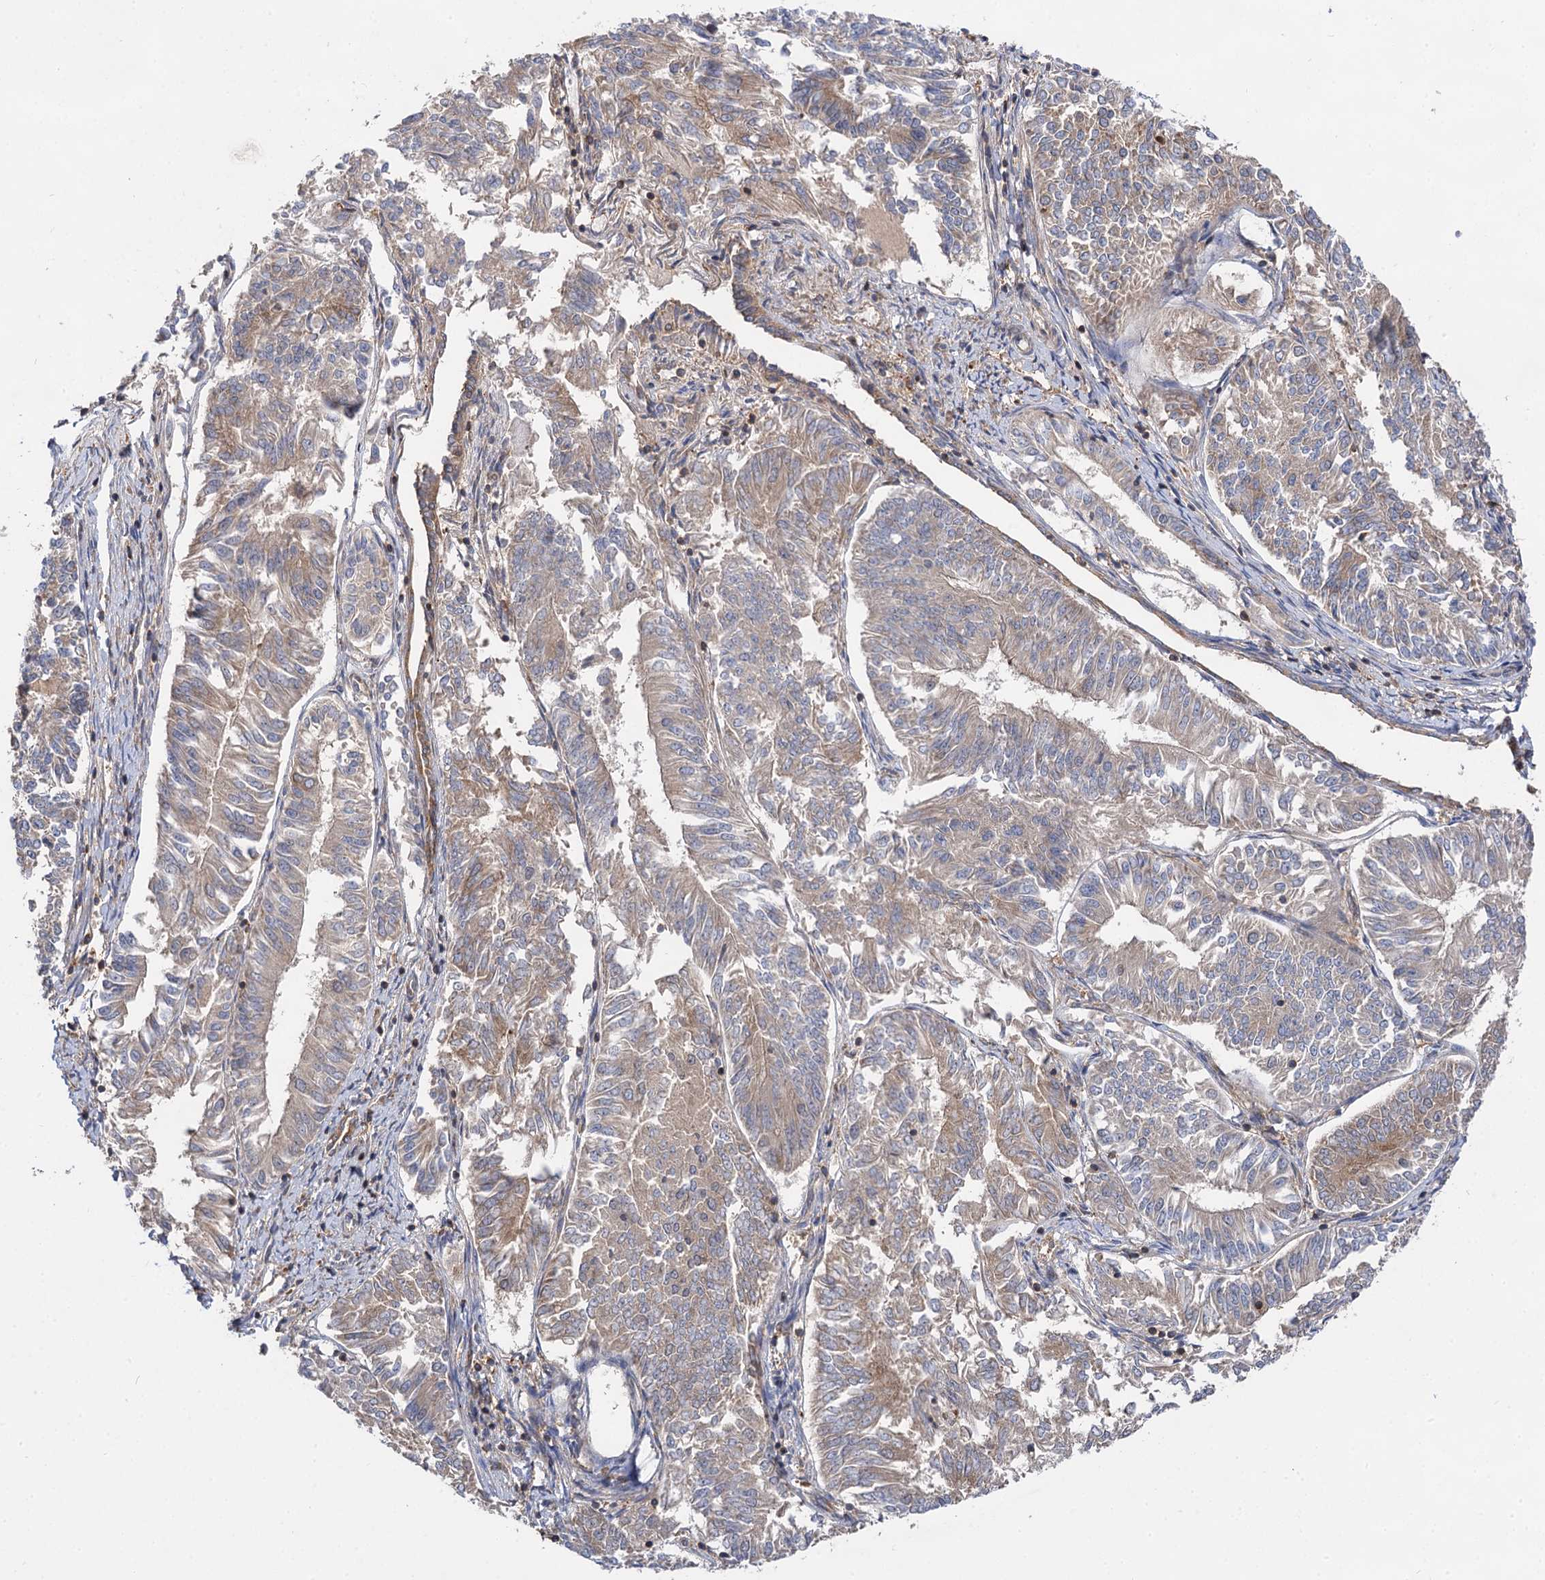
{"staining": {"intensity": "weak", "quantity": "25%-75%", "location": "cytoplasmic/membranous"}, "tissue": "endometrial cancer", "cell_type": "Tumor cells", "image_type": "cancer", "snomed": [{"axis": "morphology", "description": "Adenocarcinoma, NOS"}, {"axis": "topography", "description": "Endometrium"}], "caption": "Human endometrial cancer stained with a brown dye displays weak cytoplasmic/membranous positive expression in about 25%-75% of tumor cells.", "gene": "PACS1", "patient": {"sex": "female", "age": 58}}